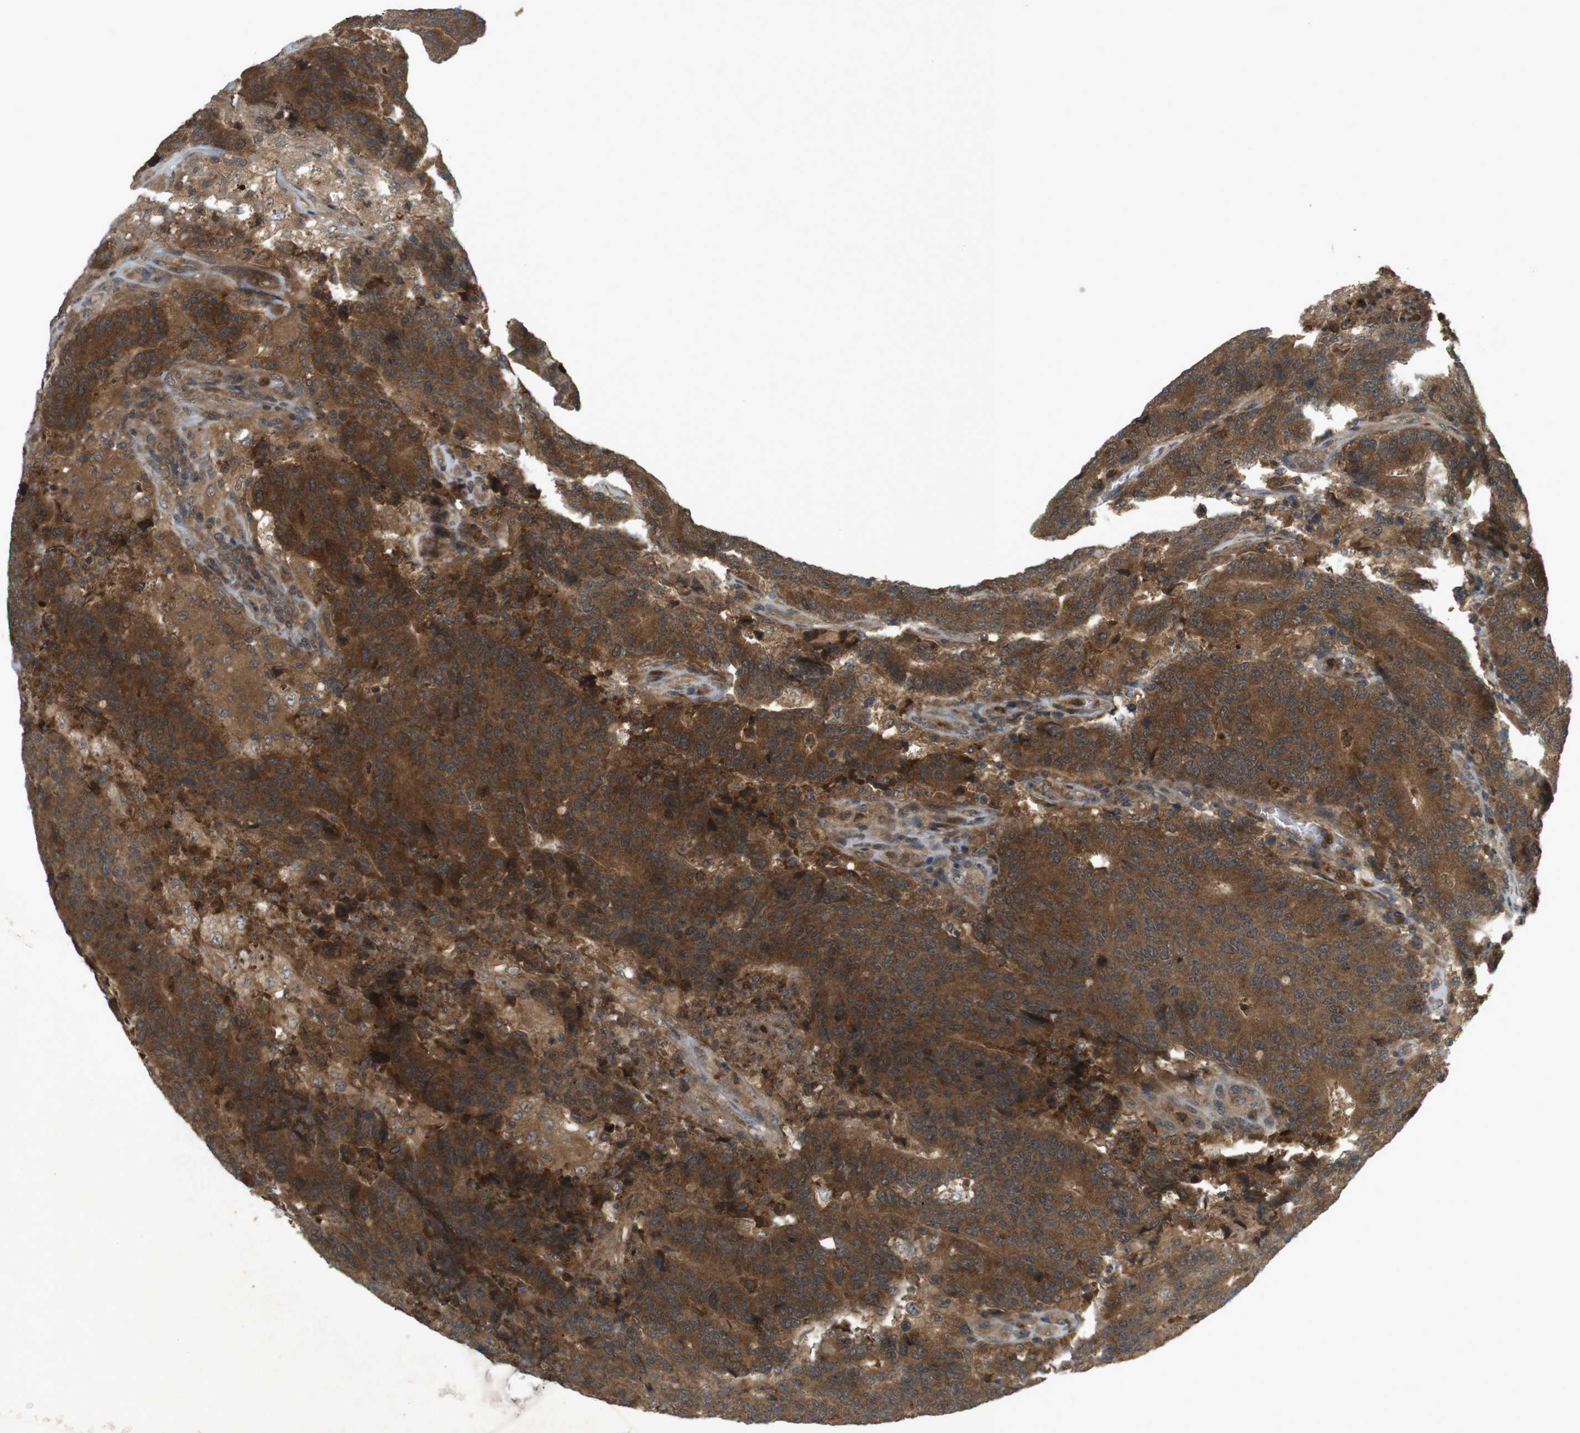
{"staining": {"intensity": "strong", "quantity": ">75%", "location": "cytoplasmic/membranous"}, "tissue": "colorectal cancer", "cell_type": "Tumor cells", "image_type": "cancer", "snomed": [{"axis": "morphology", "description": "Normal tissue, NOS"}, {"axis": "morphology", "description": "Adenocarcinoma, NOS"}, {"axis": "topography", "description": "Colon"}], "caption": "Protein positivity by immunohistochemistry demonstrates strong cytoplasmic/membranous positivity in about >75% of tumor cells in colorectal adenocarcinoma.", "gene": "NFKBIE", "patient": {"sex": "female", "age": 75}}